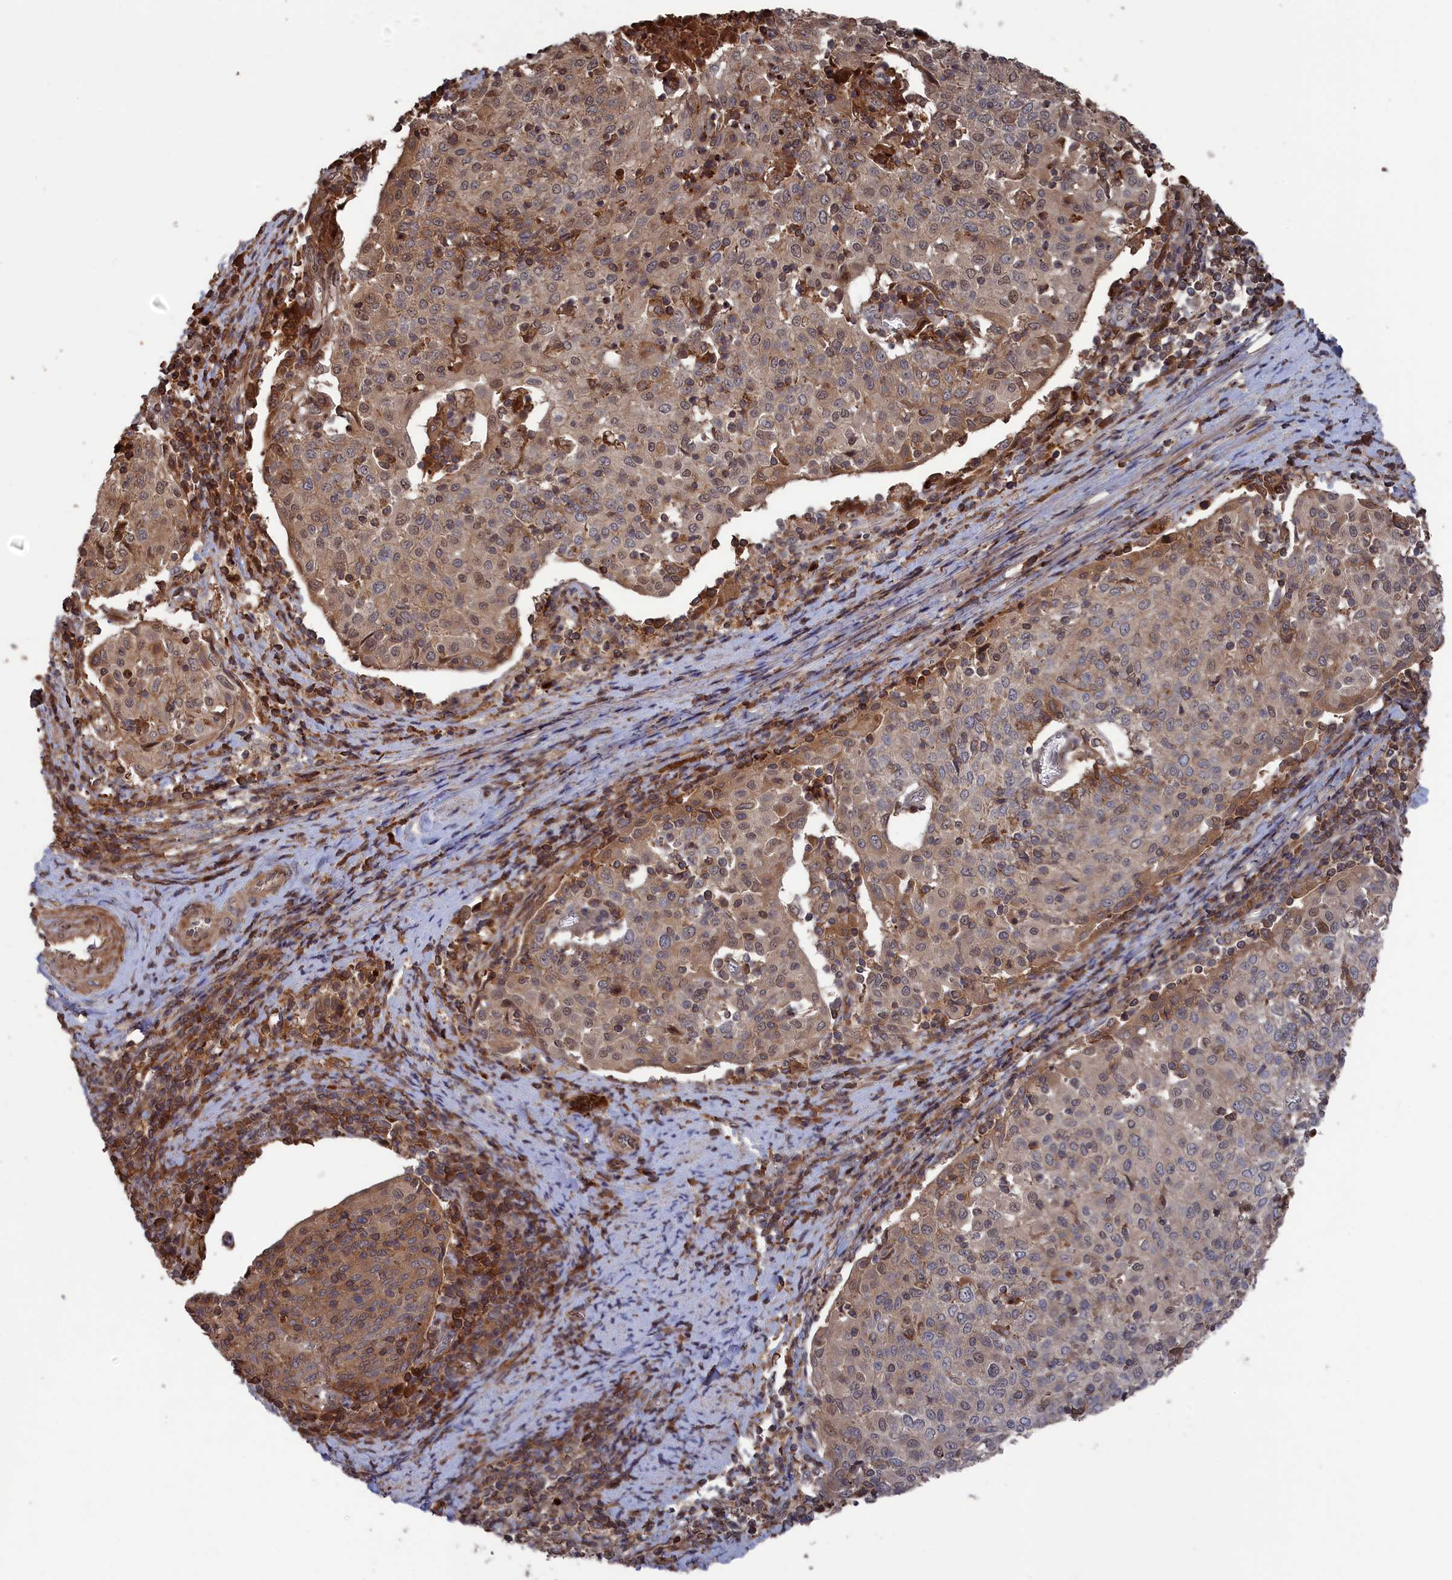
{"staining": {"intensity": "moderate", "quantity": "25%-75%", "location": "cytoplasmic/membranous,nuclear"}, "tissue": "cervical cancer", "cell_type": "Tumor cells", "image_type": "cancer", "snomed": [{"axis": "morphology", "description": "Squamous cell carcinoma, NOS"}, {"axis": "topography", "description": "Cervix"}], "caption": "Protein expression analysis of human cervical cancer reveals moderate cytoplasmic/membranous and nuclear staining in about 25%-75% of tumor cells. The staining was performed using DAB (3,3'-diaminobenzidine) to visualize the protein expression in brown, while the nuclei were stained in blue with hematoxylin (Magnification: 20x).", "gene": "PLA2G15", "patient": {"sex": "female", "age": 52}}